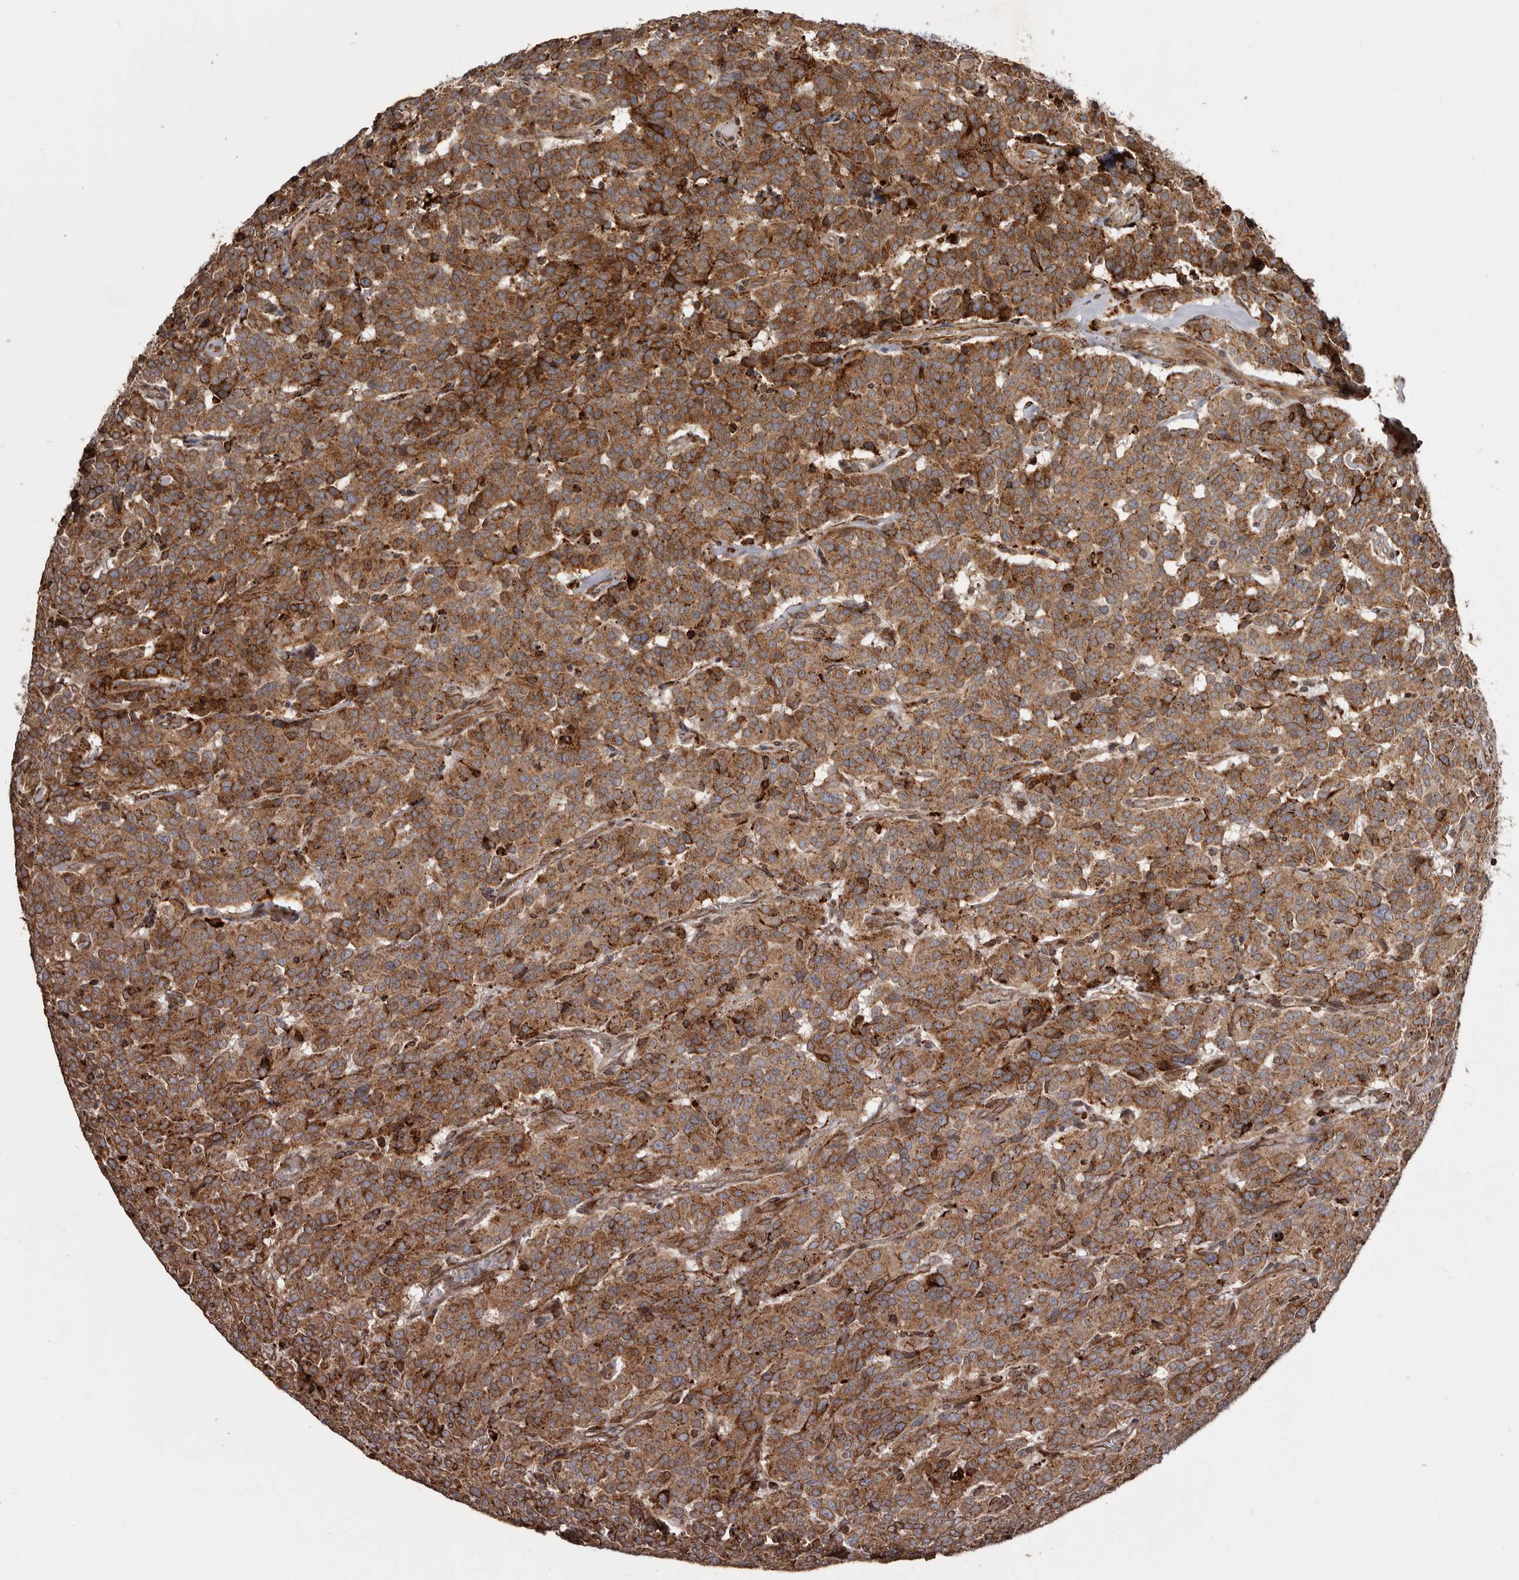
{"staining": {"intensity": "strong", "quantity": ">75%", "location": "cytoplasmic/membranous"}, "tissue": "carcinoid", "cell_type": "Tumor cells", "image_type": "cancer", "snomed": [{"axis": "morphology", "description": "Carcinoid, malignant, NOS"}, {"axis": "topography", "description": "Lung"}], "caption": "Carcinoid (malignant) stained with a protein marker displays strong staining in tumor cells.", "gene": "NUP43", "patient": {"sex": "female", "age": 46}}